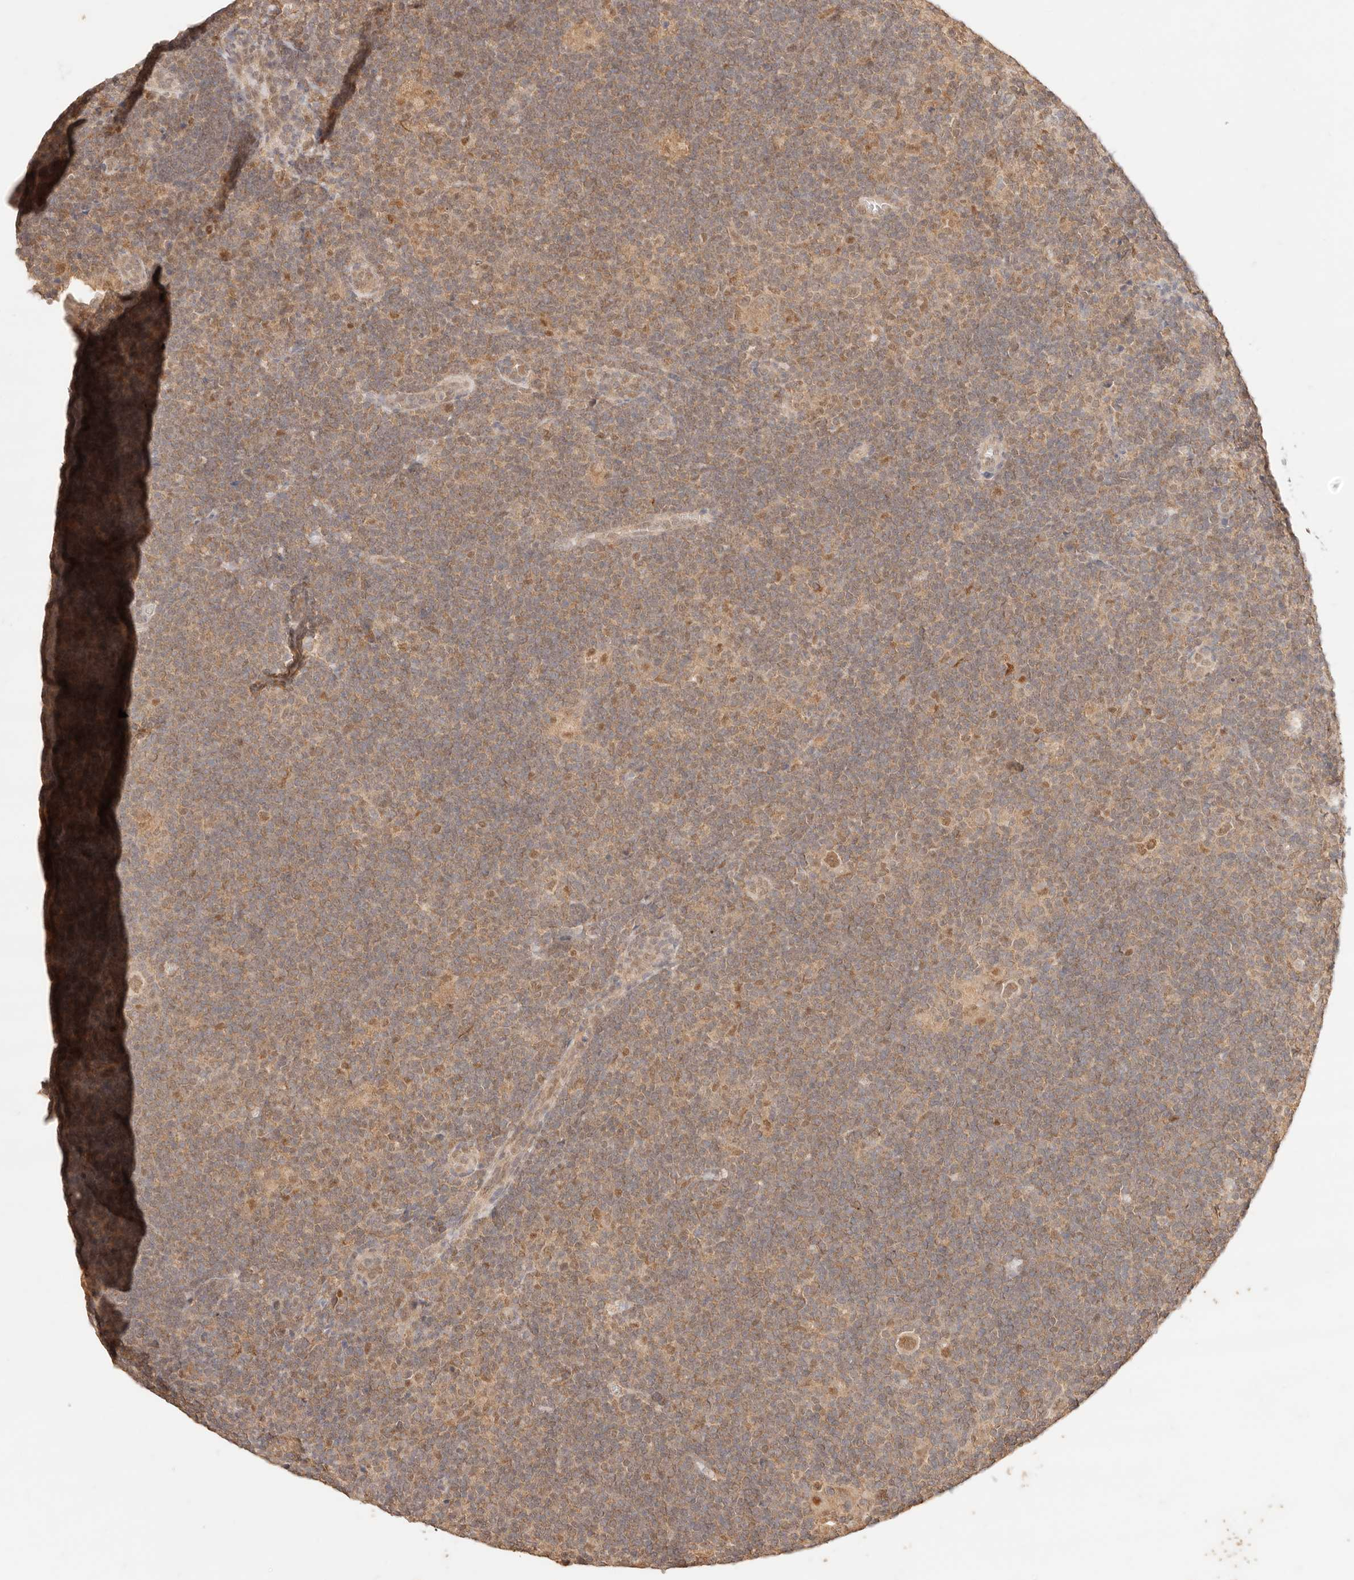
{"staining": {"intensity": "moderate", "quantity": "25%-75%", "location": "cytoplasmic/membranous,nuclear"}, "tissue": "lymphoma", "cell_type": "Tumor cells", "image_type": "cancer", "snomed": [{"axis": "morphology", "description": "Hodgkin's disease, NOS"}, {"axis": "topography", "description": "Lymph node"}], "caption": "Lymphoma stained with a brown dye demonstrates moderate cytoplasmic/membranous and nuclear positive expression in about 25%-75% of tumor cells.", "gene": "TRIM11", "patient": {"sex": "female", "age": 57}}